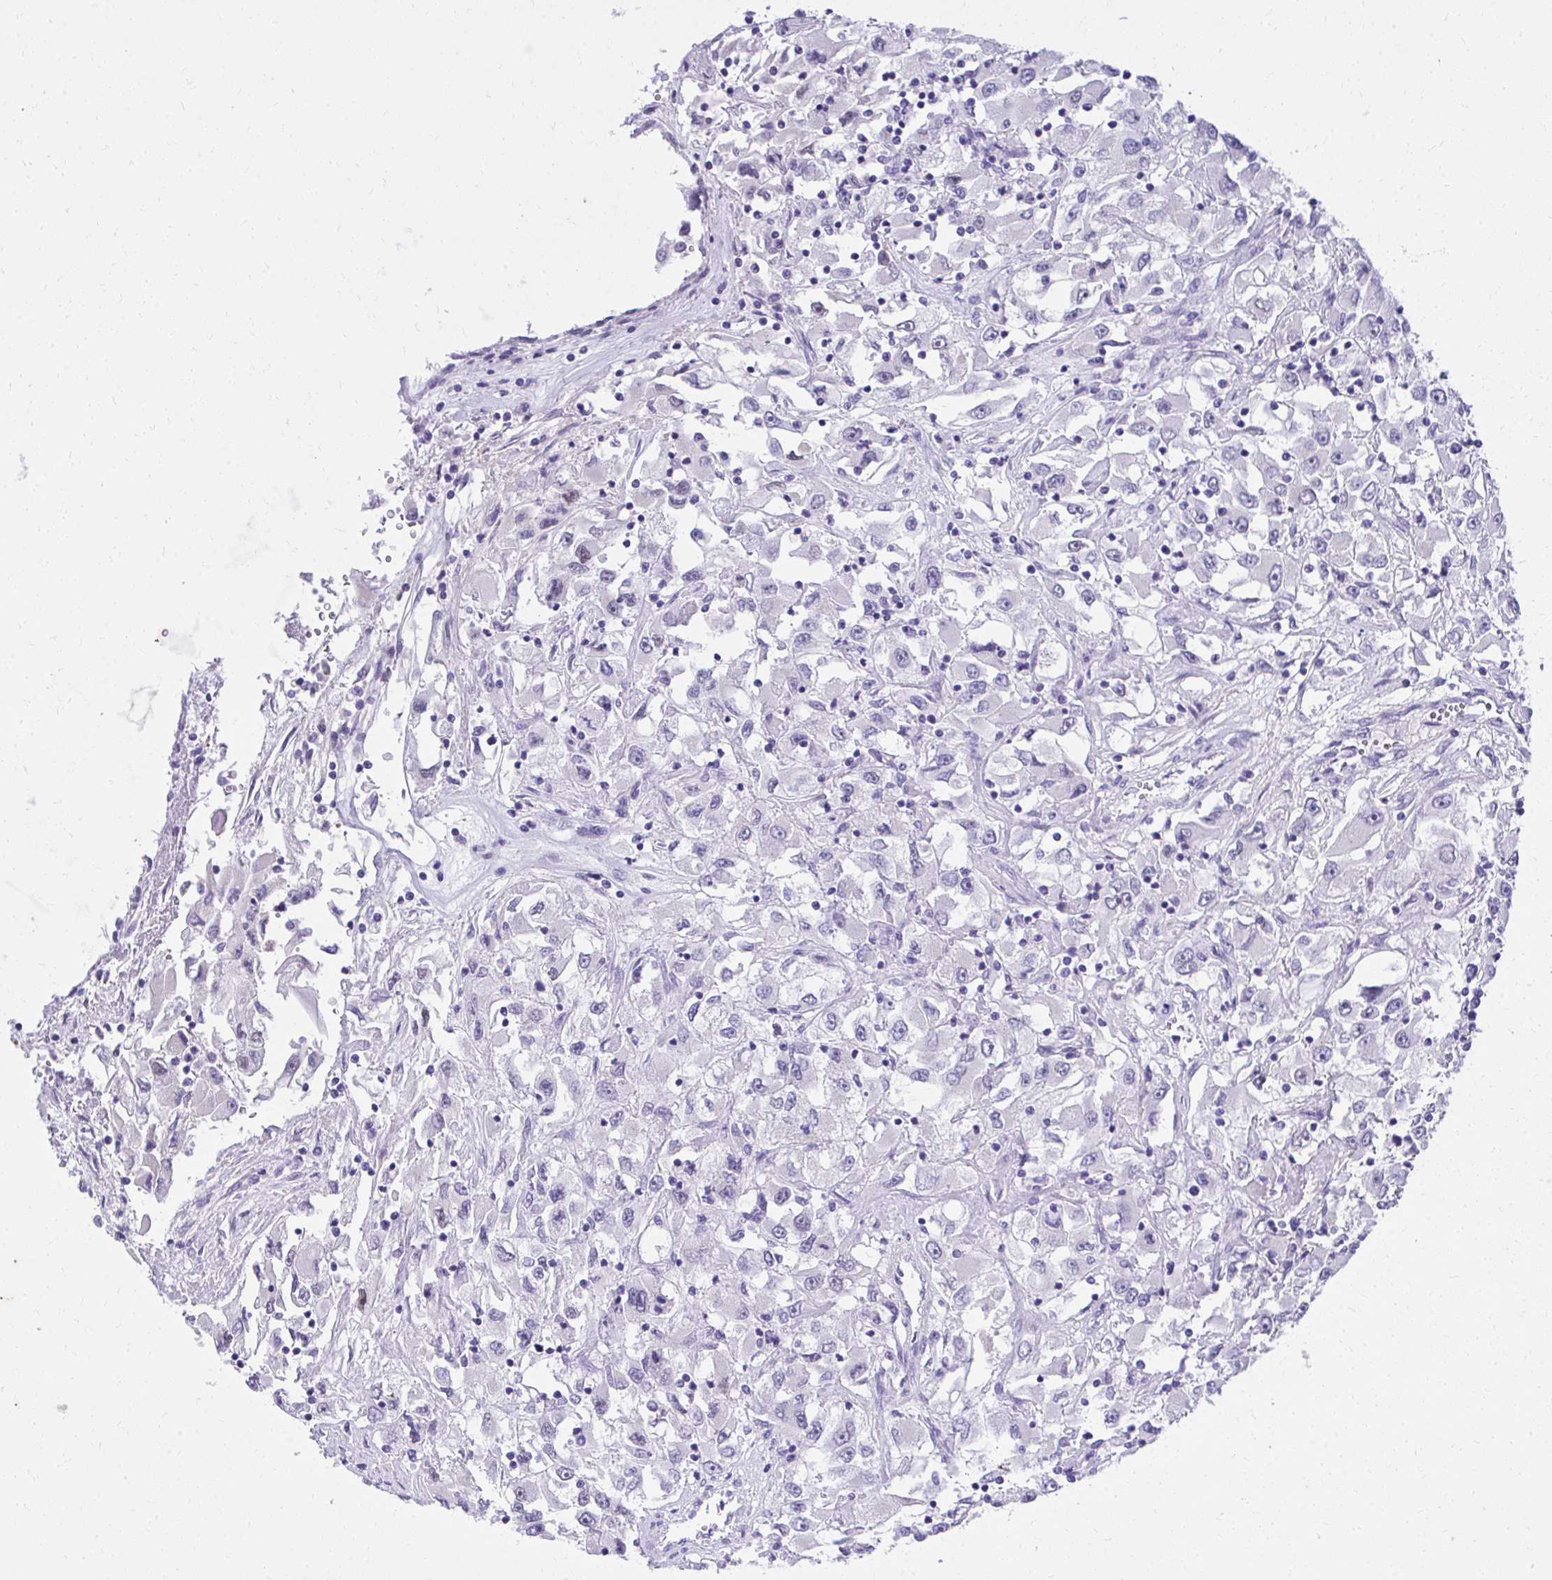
{"staining": {"intensity": "negative", "quantity": "none", "location": "none"}, "tissue": "renal cancer", "cell_type": "Tumor cells", "image_type": "cancer", "snomed": [{"axis": "morphology", "description": "Adenocarcinoma, NOS"}, {"axis": "topography", "description": "Kidney"}], "caption": "IHC photomicrograph of human renal cancer (adenocarcinoma) stained for a protein (brown), which demonstrates no positivity in tumor cells. Nuclei are stained in blue.", "gene": "KLK1", "patient": {"sex": "female", "age": 52}}